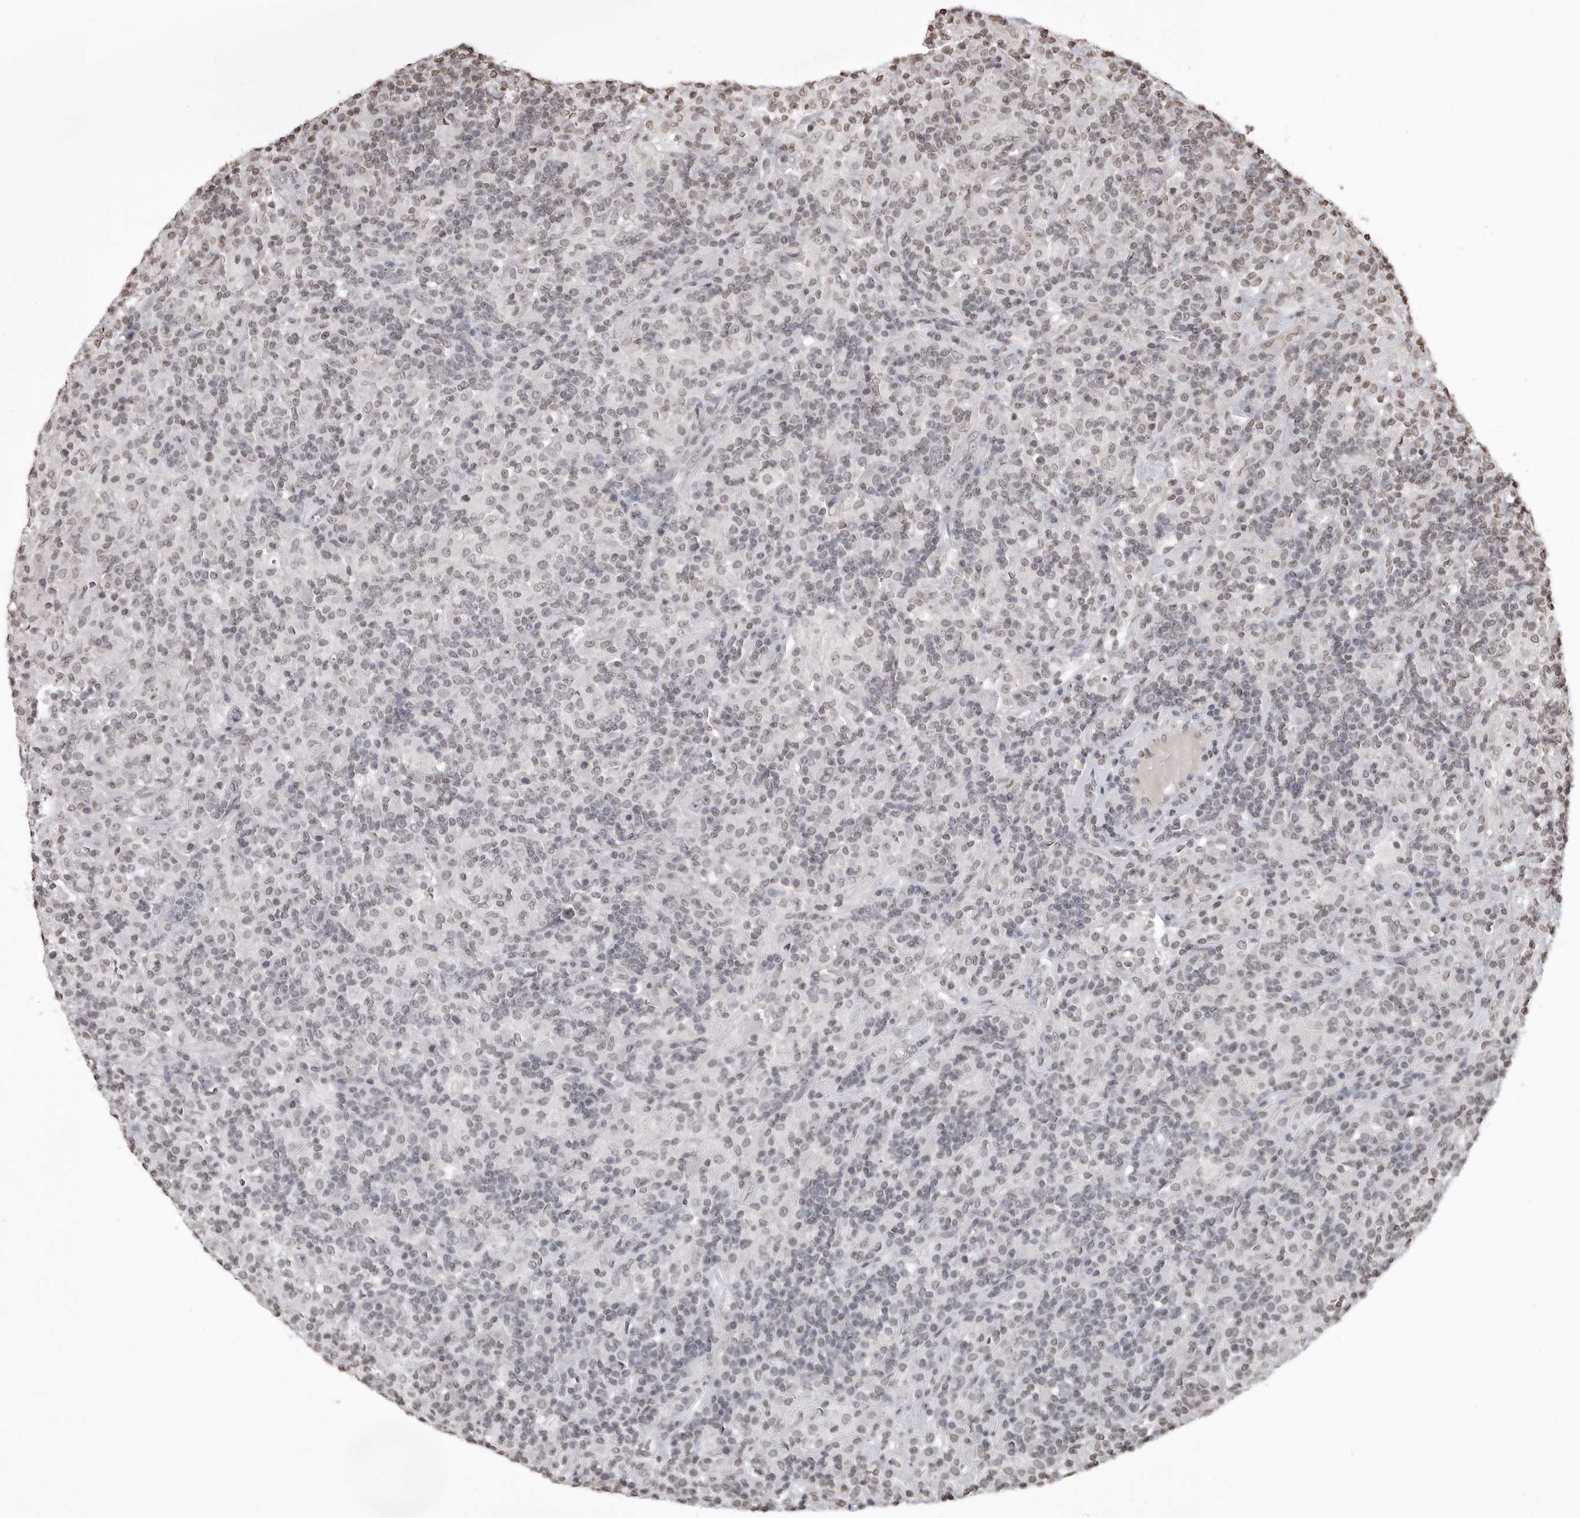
{"staining": {"intensity": "negative", "quantity": "none", "location": "none"}, "tissue": "lymphoma", "cell_type": "Tumor cells", "image_type": "cancer", "snomed": [{"axis": "morphology", "description": "Hodgkin's disease, NOS"}, {"axis": "topography", "description": "Lymph node"}], "caption": "The image exhibits no staining of tumor cells in lymphoma. Nuclei are stained in blue.", "gene": "WDR45", "patient": {"sex": "male", "age": 70}}